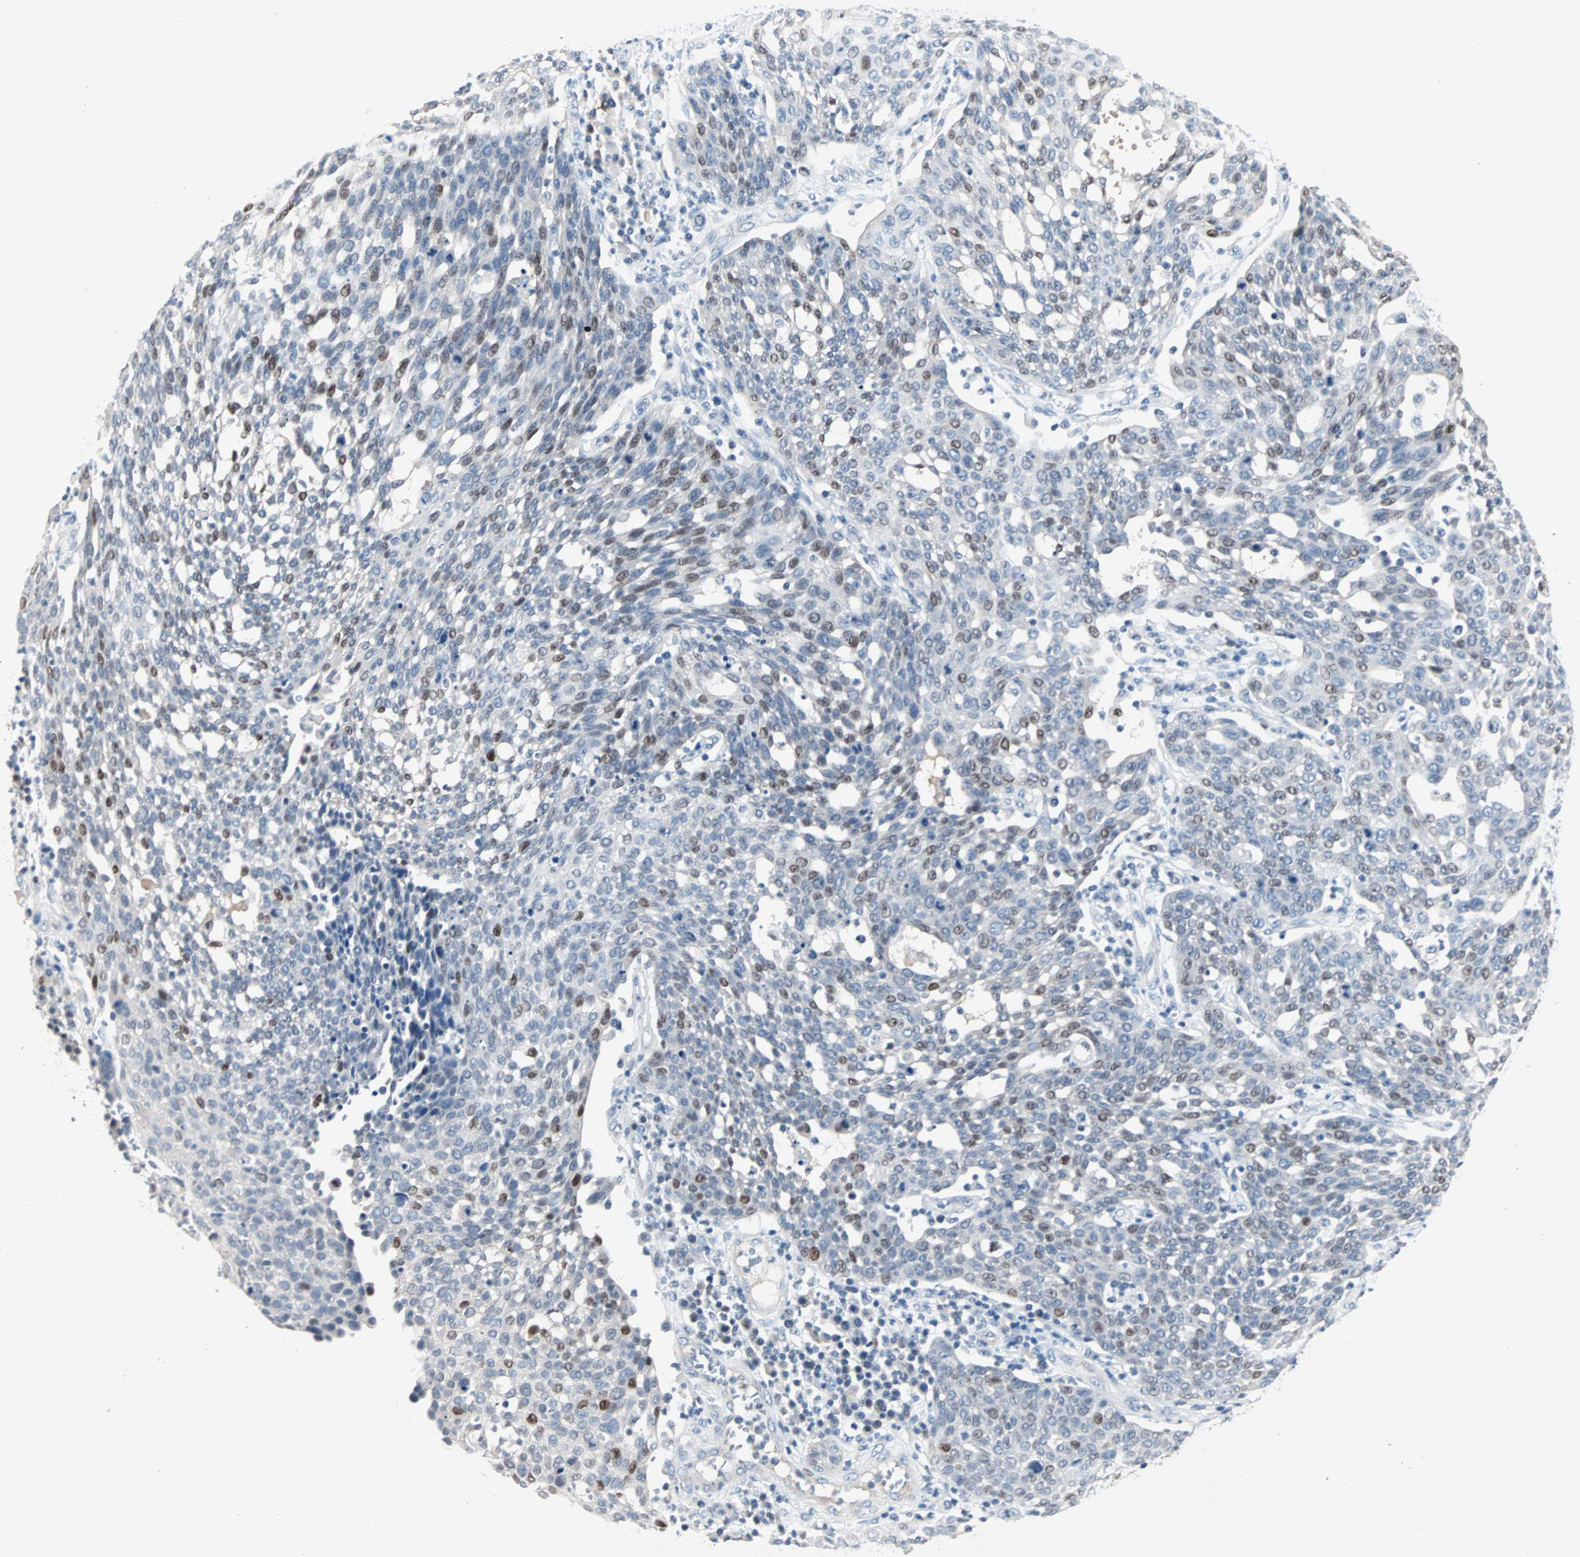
{"staining": {"intensity": "moderate", "quantity": "<25%", "location": "nuclear"}, "tissue": "cervical cancer", "cell_type": "Tumor cells", "image_type": "cancer", "snomed": [{"axis": "morphology", "description": "Squamous cell carcinoma, NOS"}, {"axis": "topography", "description": "Cervix"}], "caption": "Protein expression by immunohistochemistry reveals moderate nuclear staining in approximately <25% of tumor cells in cervical cancer.", "gene": "CCNE2", "patient": {"sex": "female", "age": 34}}